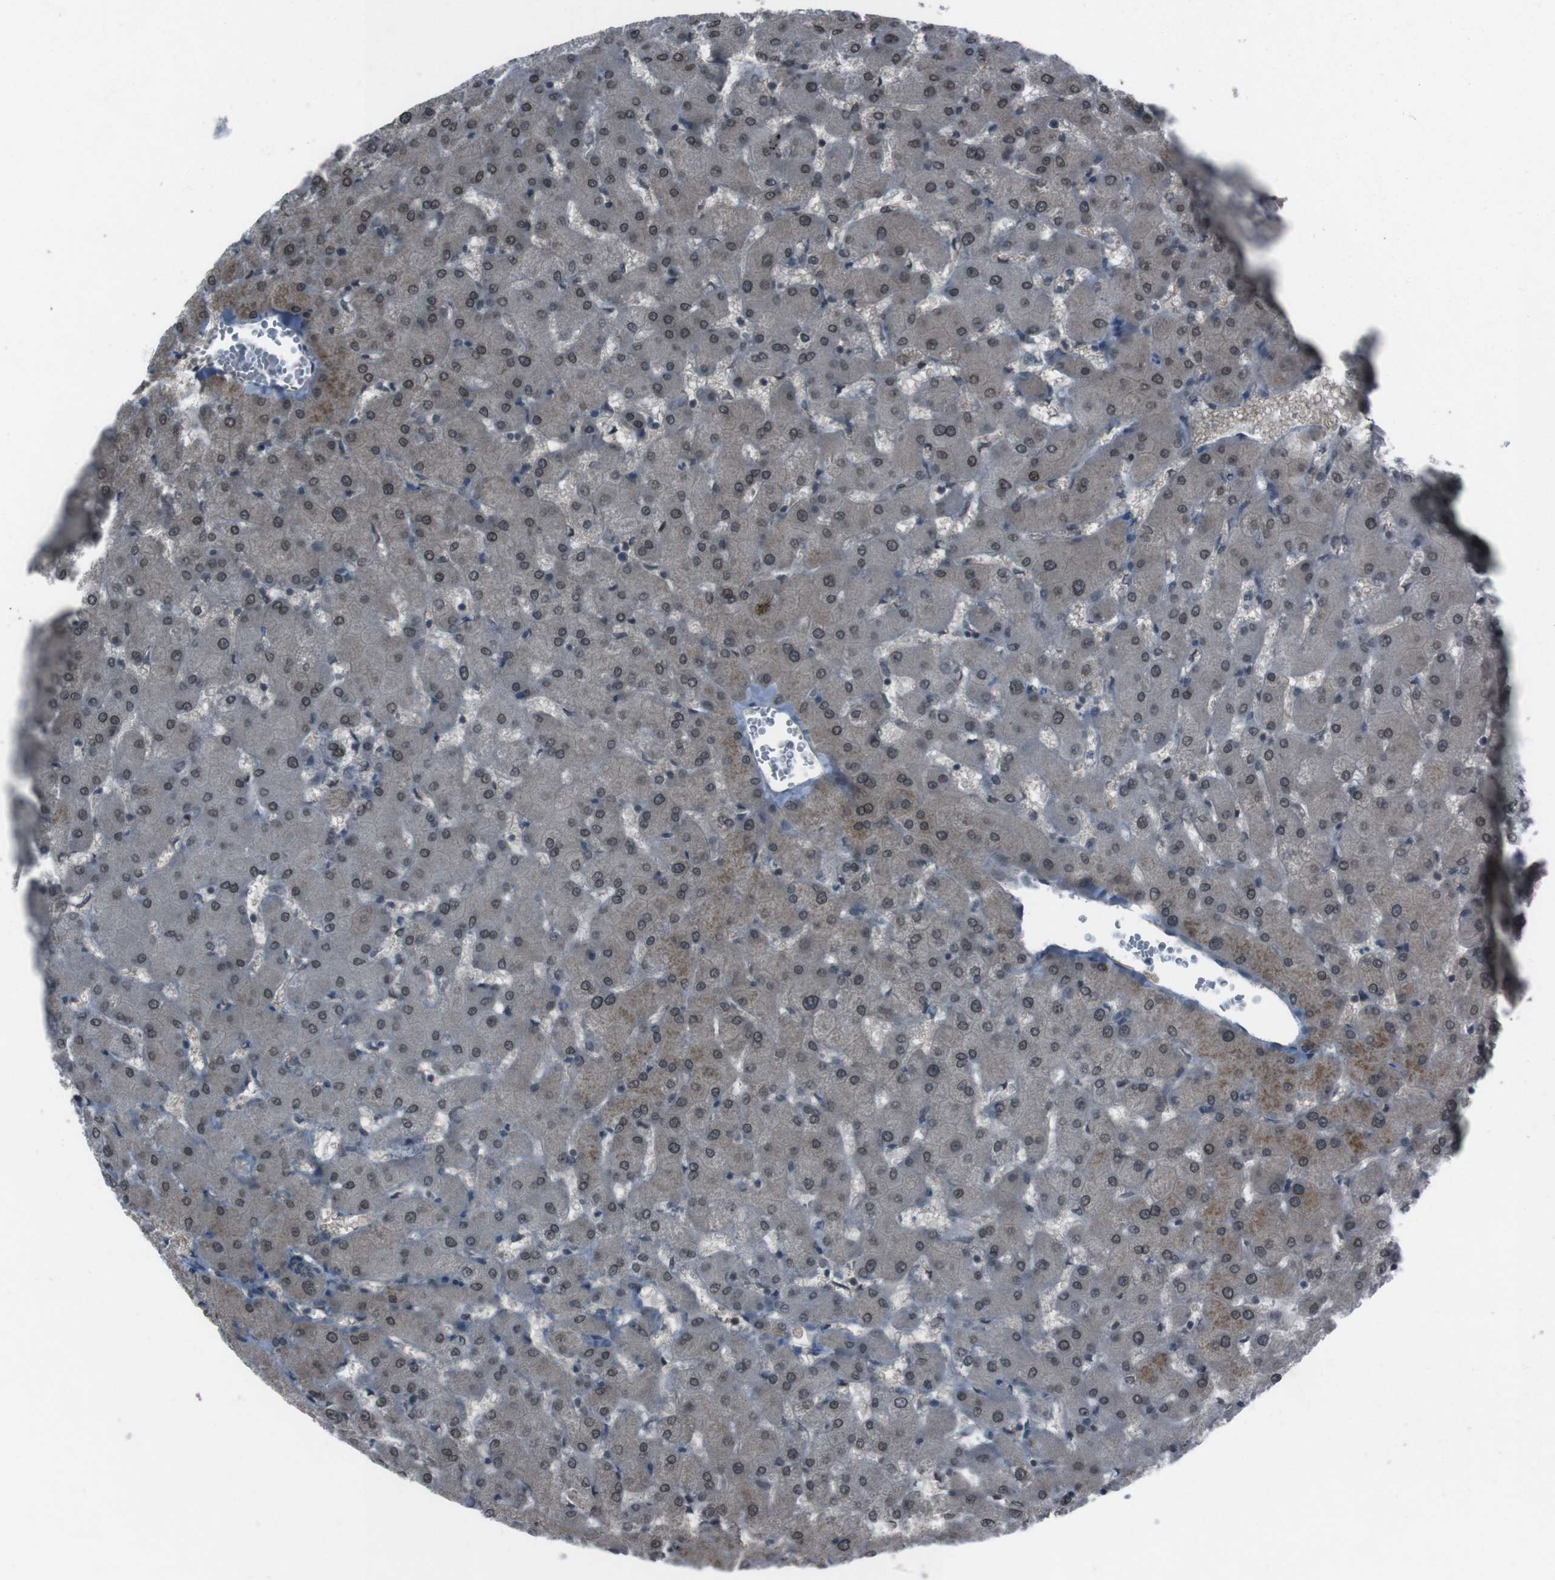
{"staining": {"intensity": "weak", "quantity": ">75%", "location": "cytoplasmic/membranous"}, "tissue": "liver", "cell_type": "Cholangiocytes", "image_type": "normal", "snomed": [{"axis": "morphology", "description": "Normal tissue, NOS"}, {"axis": "topography", "description": "Liver"}], "caption": "A low amount of weak cytoplasmic/membranous positivity is identified in approximately >75% of cholangiocytes in normal liver.", "gene": "SS18L1", "patient": {"sex": "female", "age": 63}}